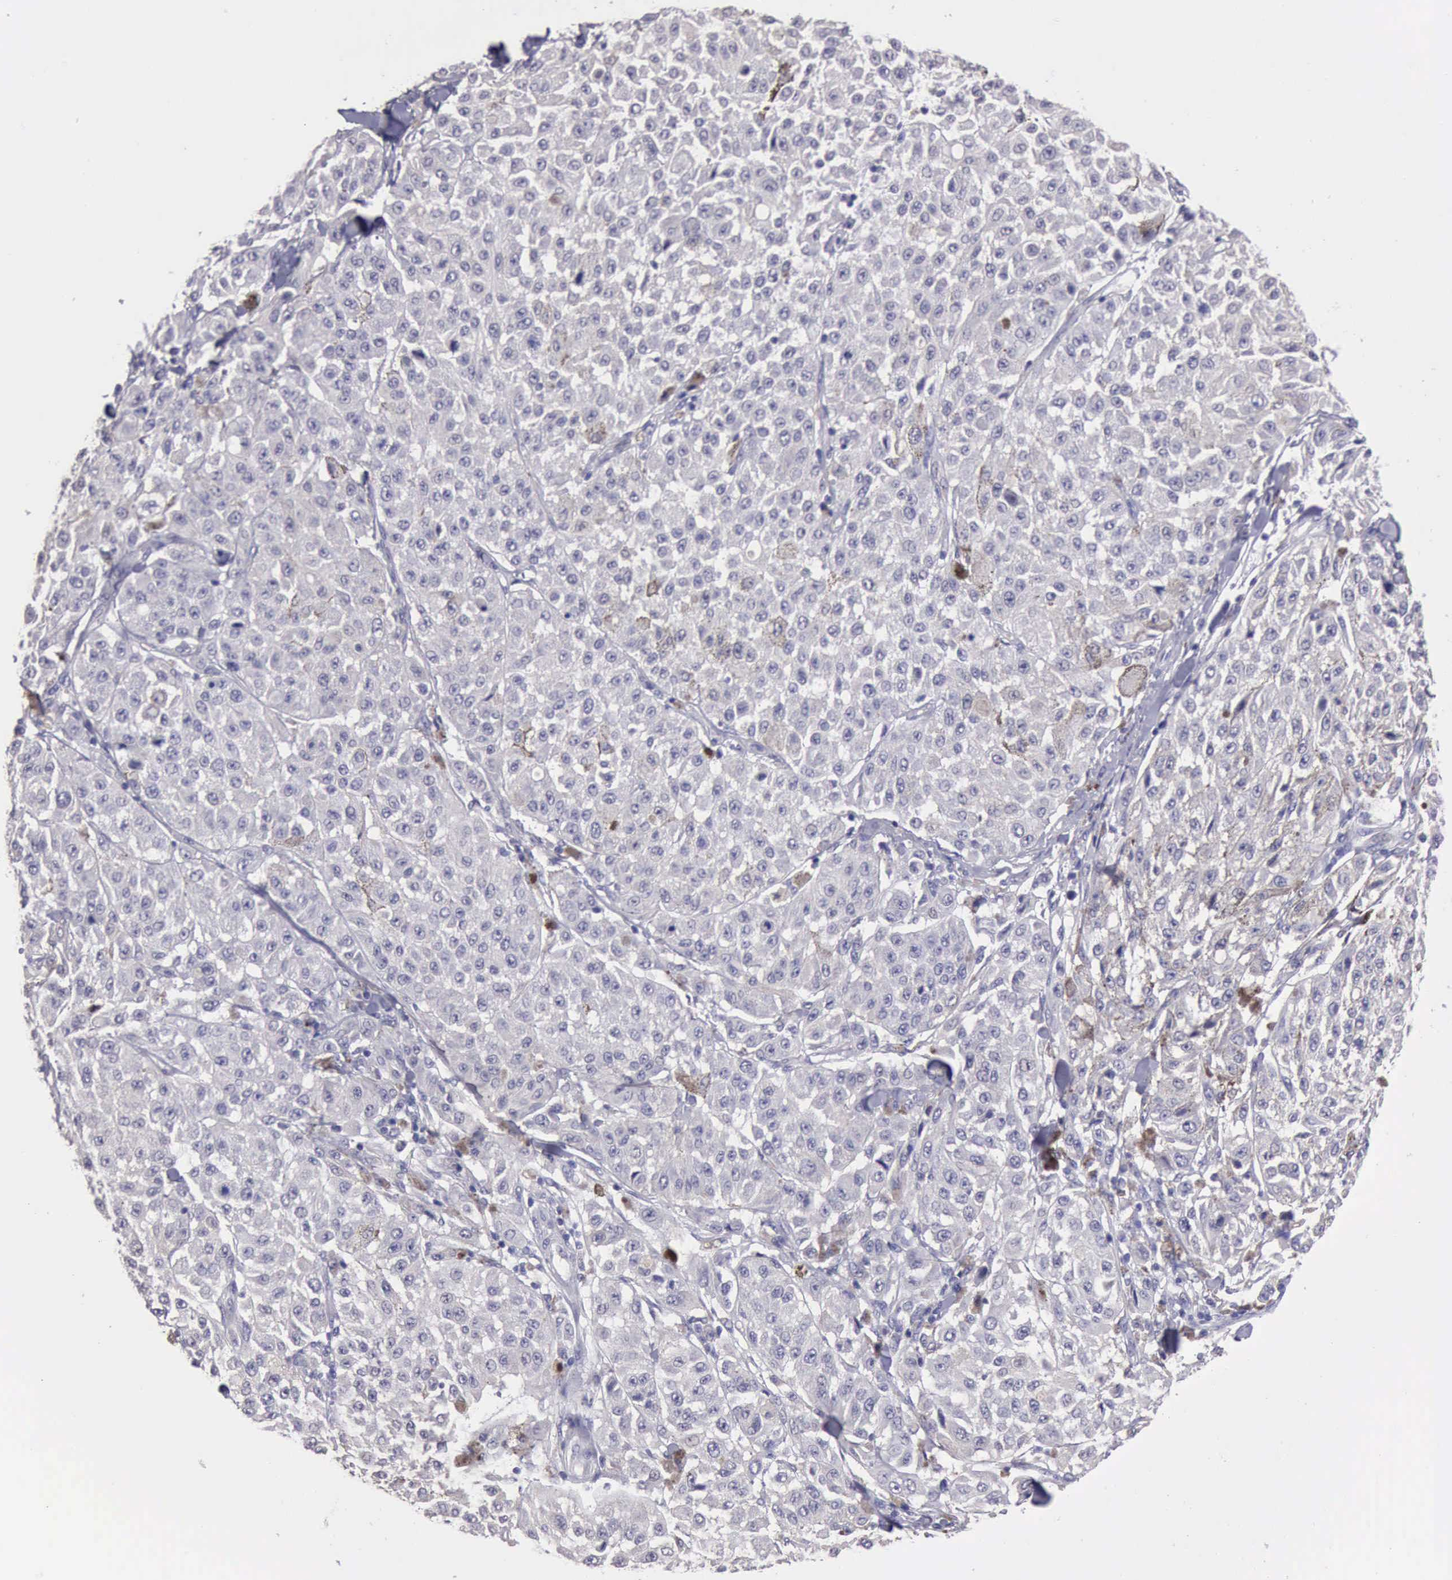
{"staining": {"intensity": "negative", "quantity": "none", "location": "none"}, "tissue": "melanoma", "cell_type": "Tumor cells", "image_type": "cancer", "snomed": [{"axis": "morphology", "description": "Malignant melanoma, NOS"}, {"axis": "topography", "description": "Skin"}], "caption": "Protein analysis of melanoma shows no significant staining in tumor cells.", "gene": "KCND1", "patient": {"sex": "female", "age": 64}}